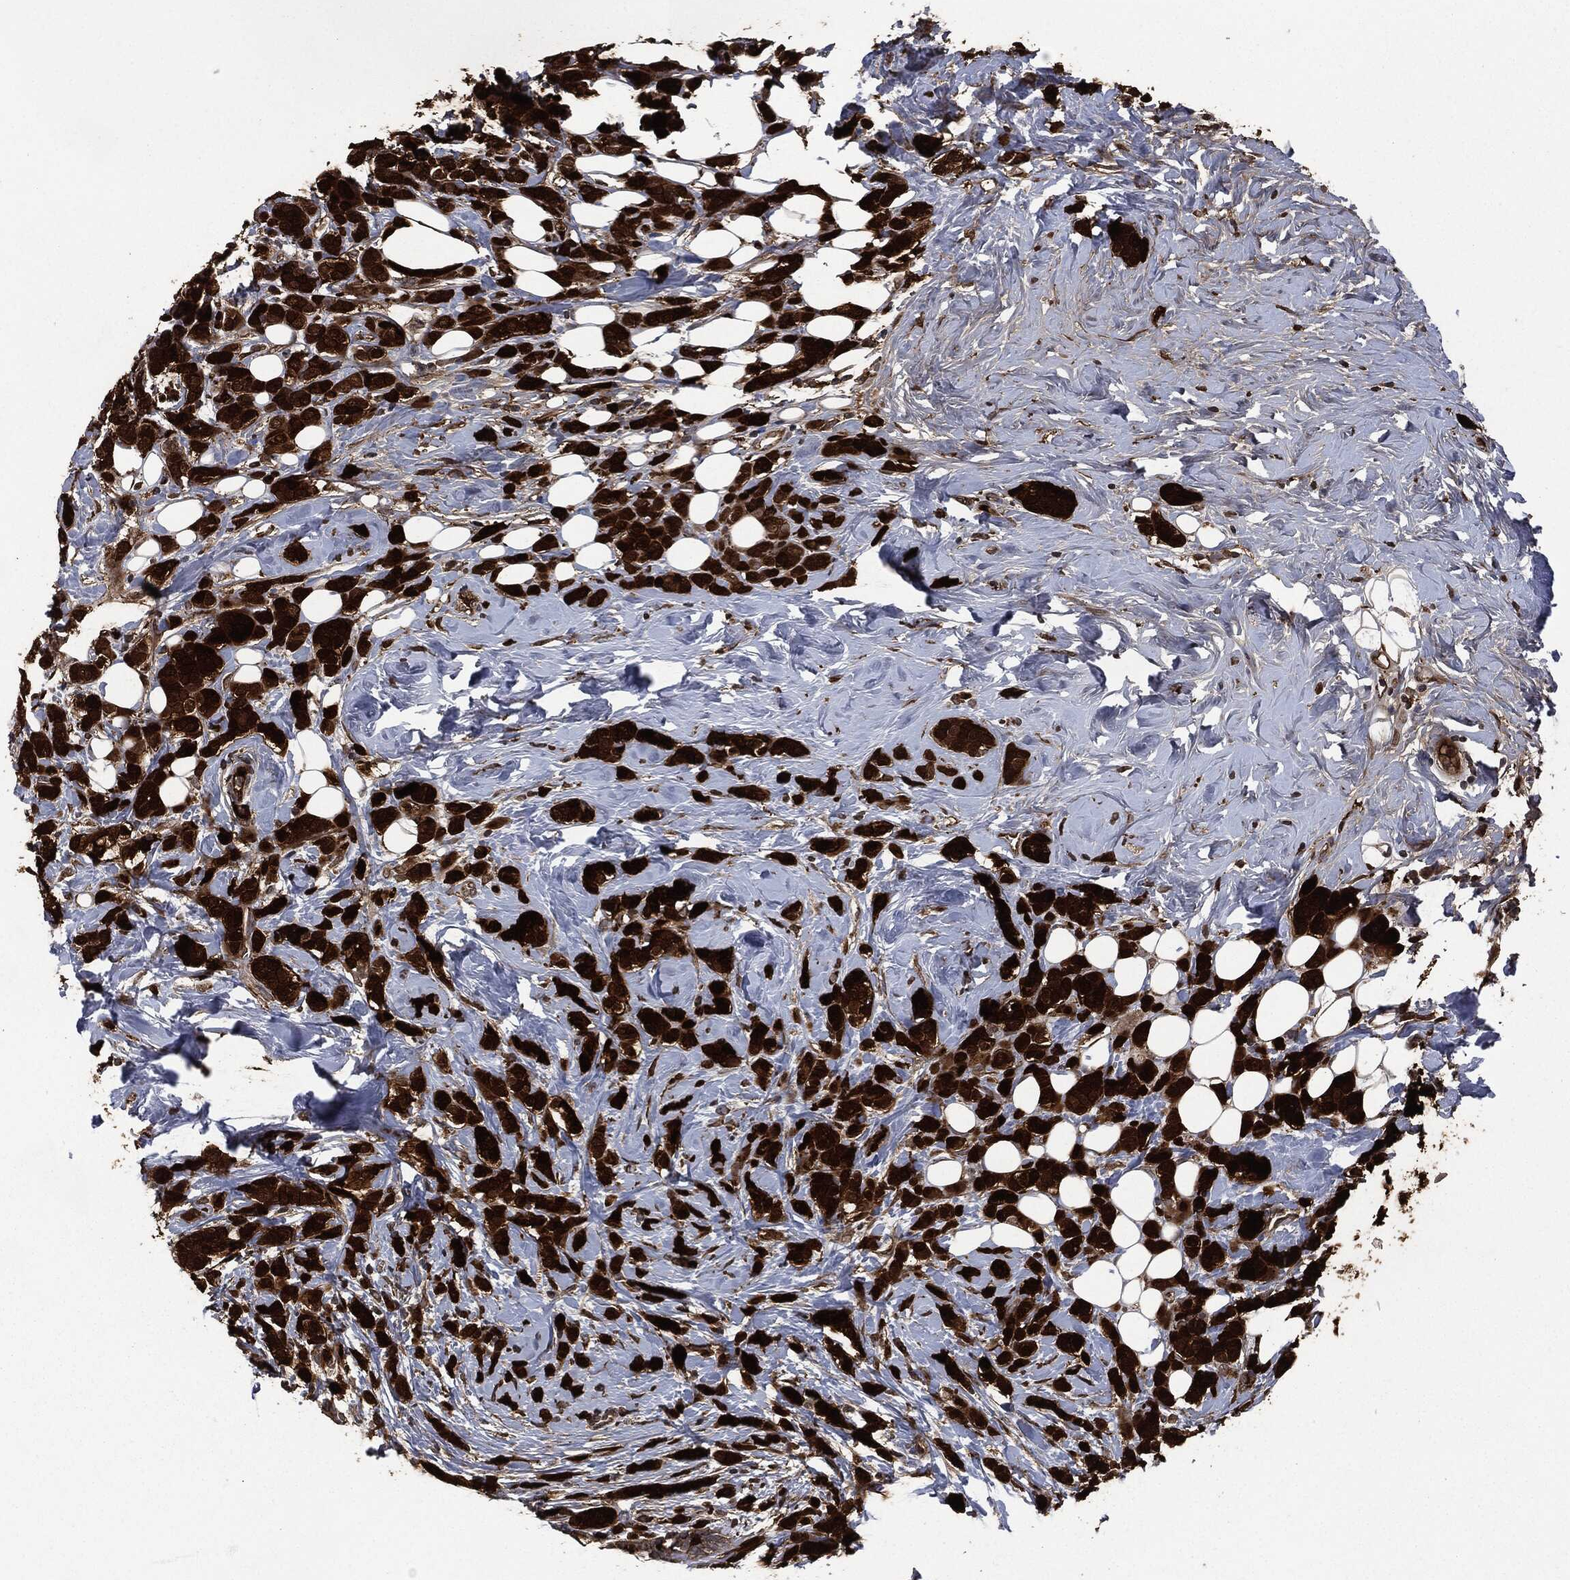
{"staining": {"intensity": "strong", "quantity": ">75%", "location": "cytoplasmic/membranous"}, "tissue": "breast cancer", "cell_type": "Tumor cells", "image_type": "cancer", "snomed": [{"axis": "morphology", "description": "Lobular carcinoma"}, {"axis": "topography", "description": "Breast"}], "caption": "This image reveals breast lobular carcinoma stained with immunohistochemistry (IHC) to label a protein in brown. The cytoplasmic/membranous of tumor cells show strong positivity for the protein. Nuclei are counter-stained blue.", "gene": "CRABP2", "patient": {"sex": "female", "age": 49}}